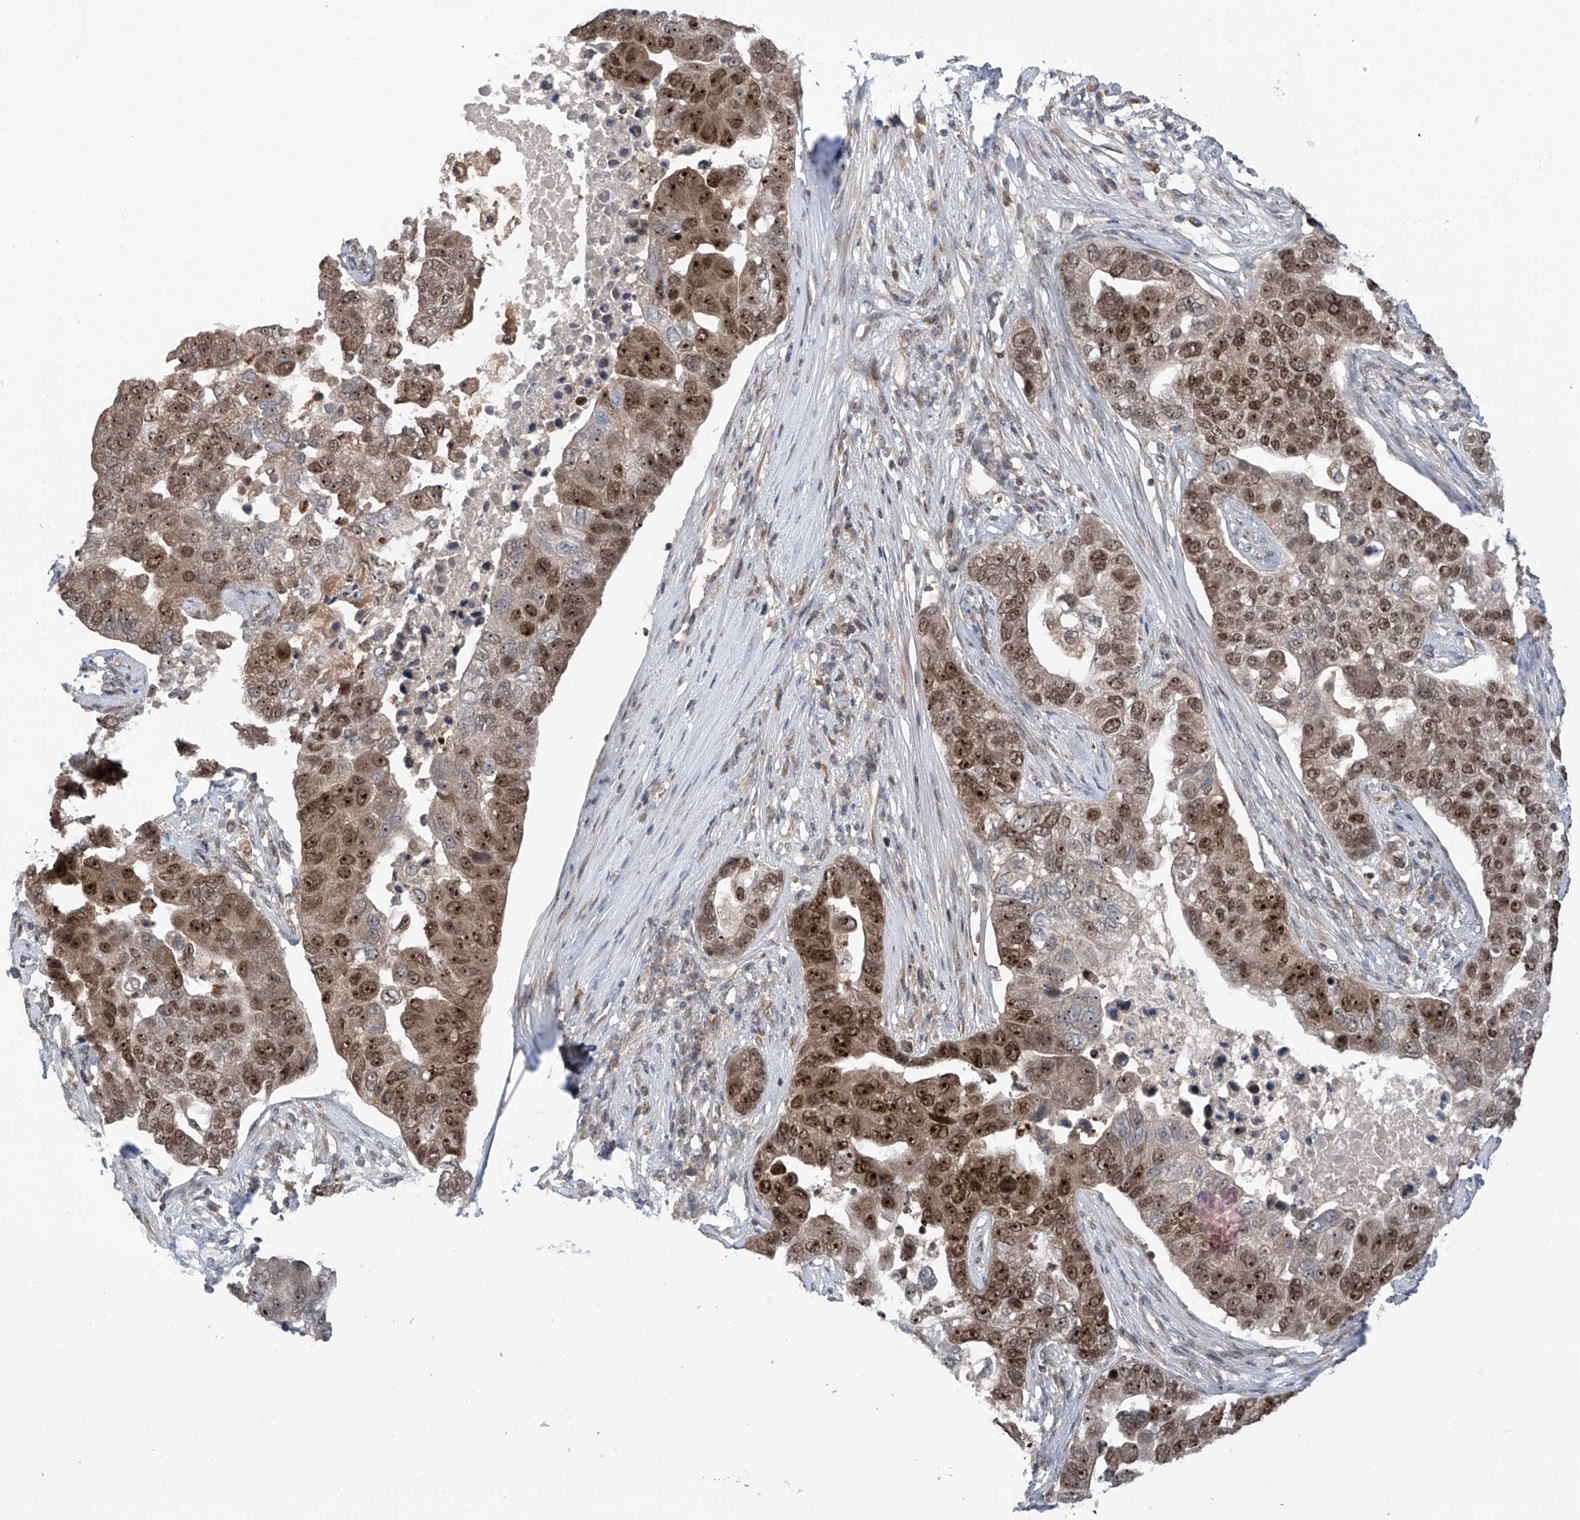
{"staining": {"intensity": "moderate", "quantity": ">75%", "location": "nuclear"}, "tissue": "pancreatic cancer", "cell_type": "Tumor cells", "image_type": "cancer", "snomed": [{"axis": "morphology", "description": "Adenocarcinoma, NOS"}, {"axis": "topography", "description": "Pancreas"}], "caption": "Human pancreatic cancer (adenocarcinoma) stained for a protein (brown) reveals moderate nuclear positive positivity in approximately >75% of tumor cells.", "gene": "C1orf131", "patient": {"sex": "female", "age": 61}}